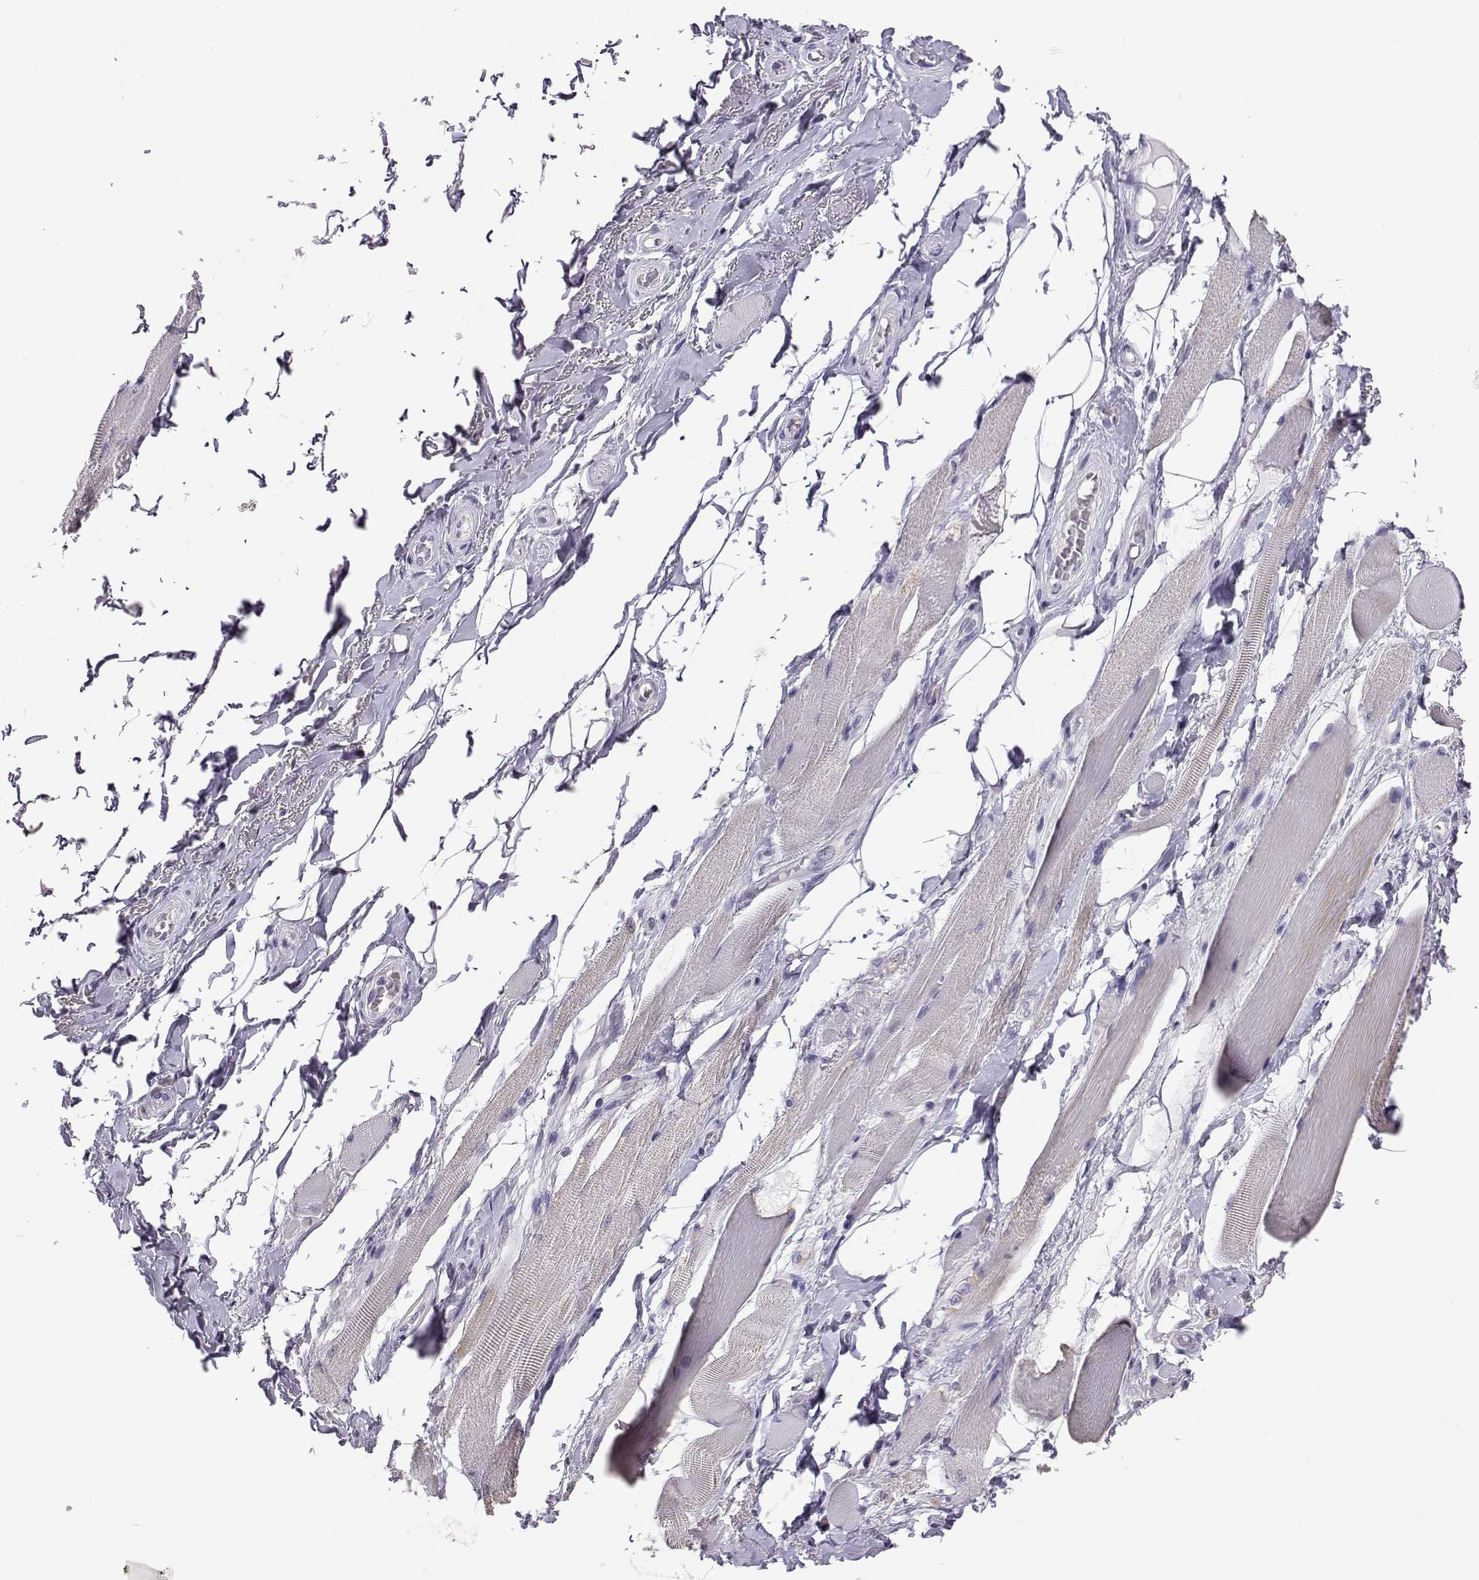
{"staining": {"intensity": "negative", "quantity": "none", "location": "none"}, "tissue": "adipose tissue", "cell_type": "Adipocytes", "image_type": "normal", "snomed": [{"axis": "morphology", "description": "Normal tissue, NOS"}, {"axis": "topography", "description": "Anal"}, {"axis": "topography", "description": "Peripheral nerve tissue"}], "caption": "Immunohistochemistry (IHC) histopathology image of benign human adipose tissue stained for a protein (brown), which reveals no staining in adipocytes.", "gene": "AVP", "patient": {"sex": "male", "age": 53}}